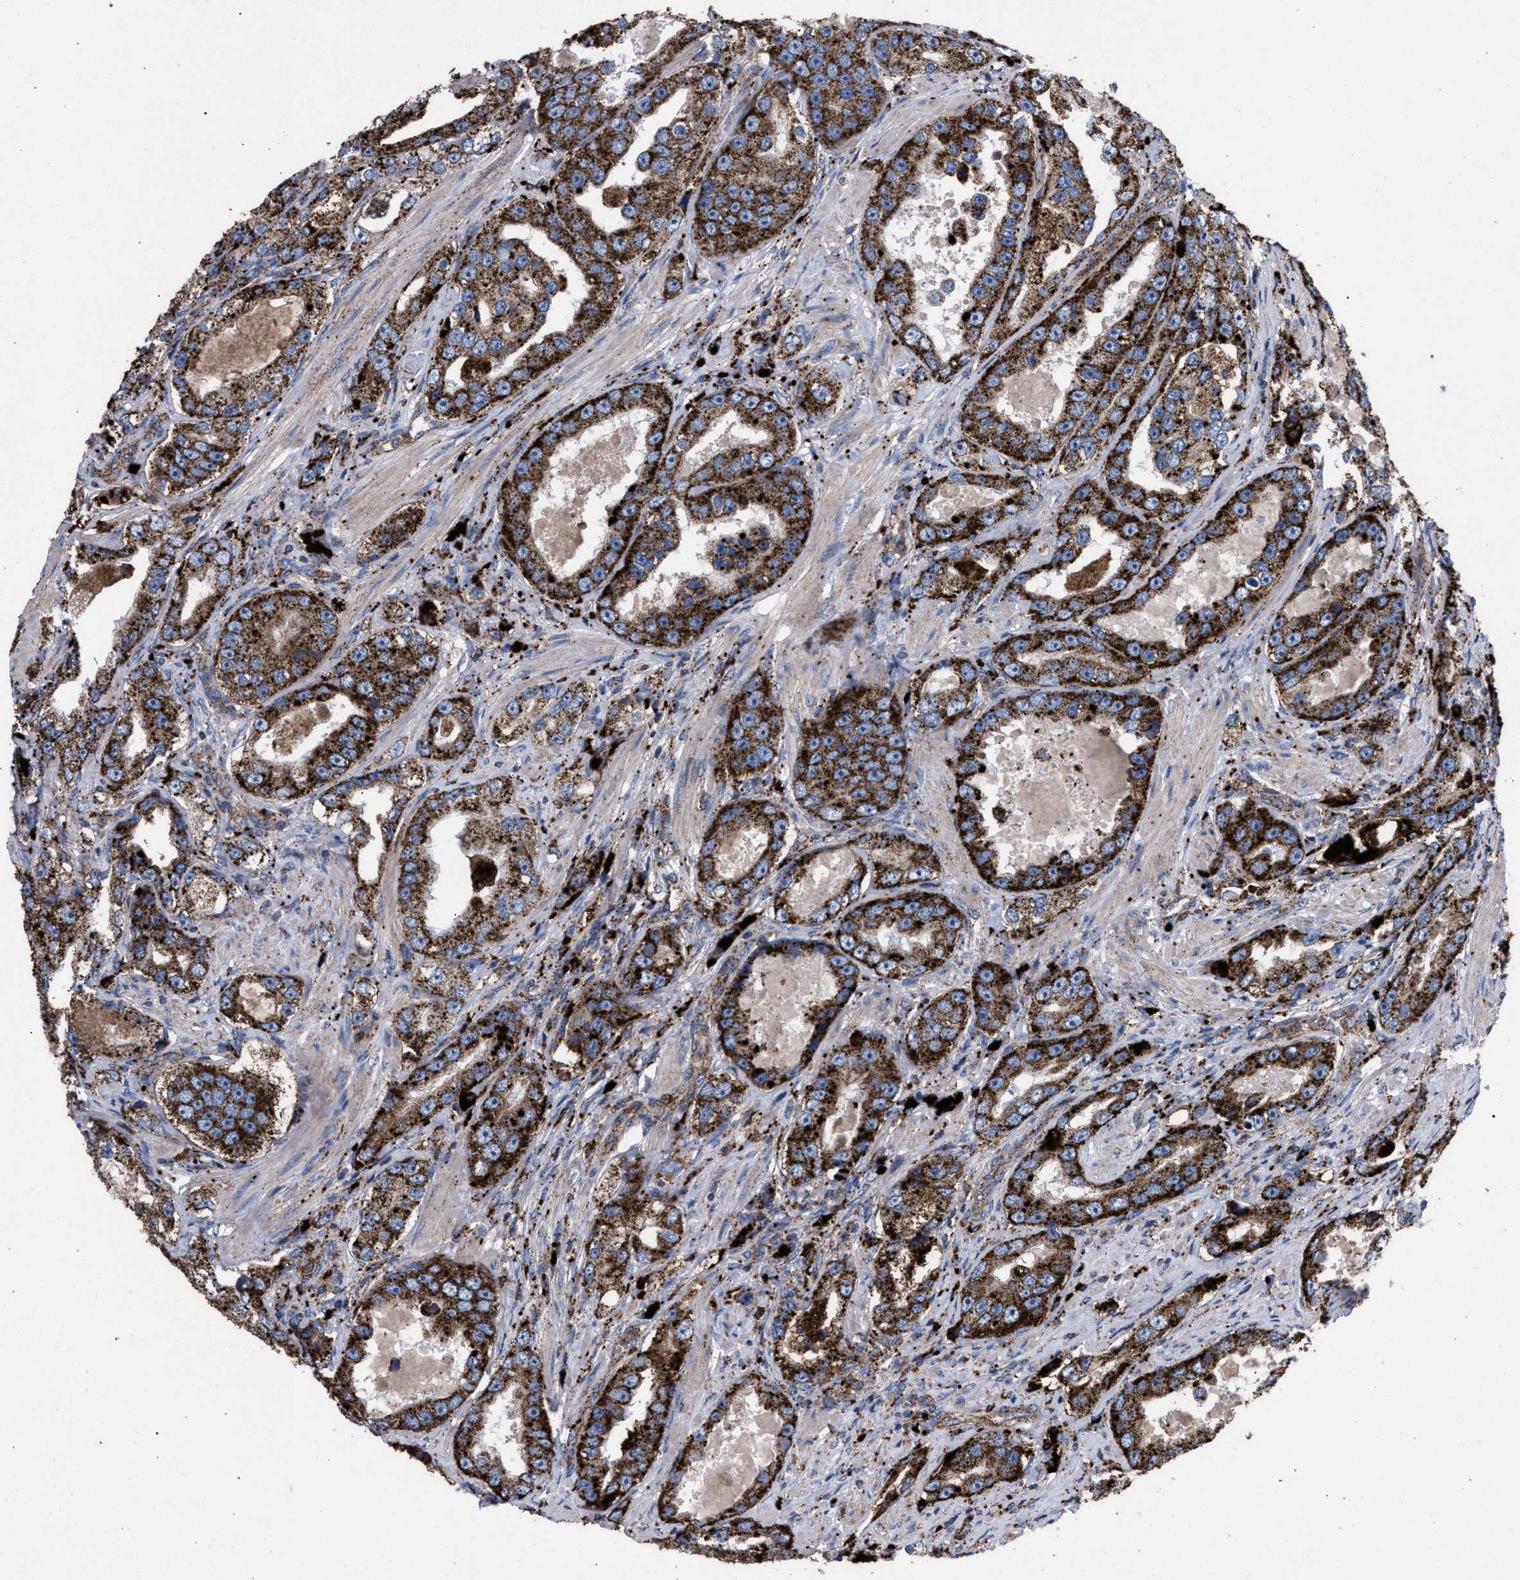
{"staining": {"intensity": "strong", "quantity": ">75%", "location": "cytoplasmic/membranous"}, "tissue": "prostate cancer", "cell_type": "Tumor cells", "image_type": "cancer", "snomed": [{"axis": "morphology", "description": "Adenocarcinoma, High grade"}, {"axis": "topography", "description": "Prostate"}], "caption": "Protein expression analysis of human prostate cancer reveals strong cytoplasmic/membranous staining in about >75% of tumor cells.", "gene": "PPT1", "patient": {"sex": "male", "age": 63}}